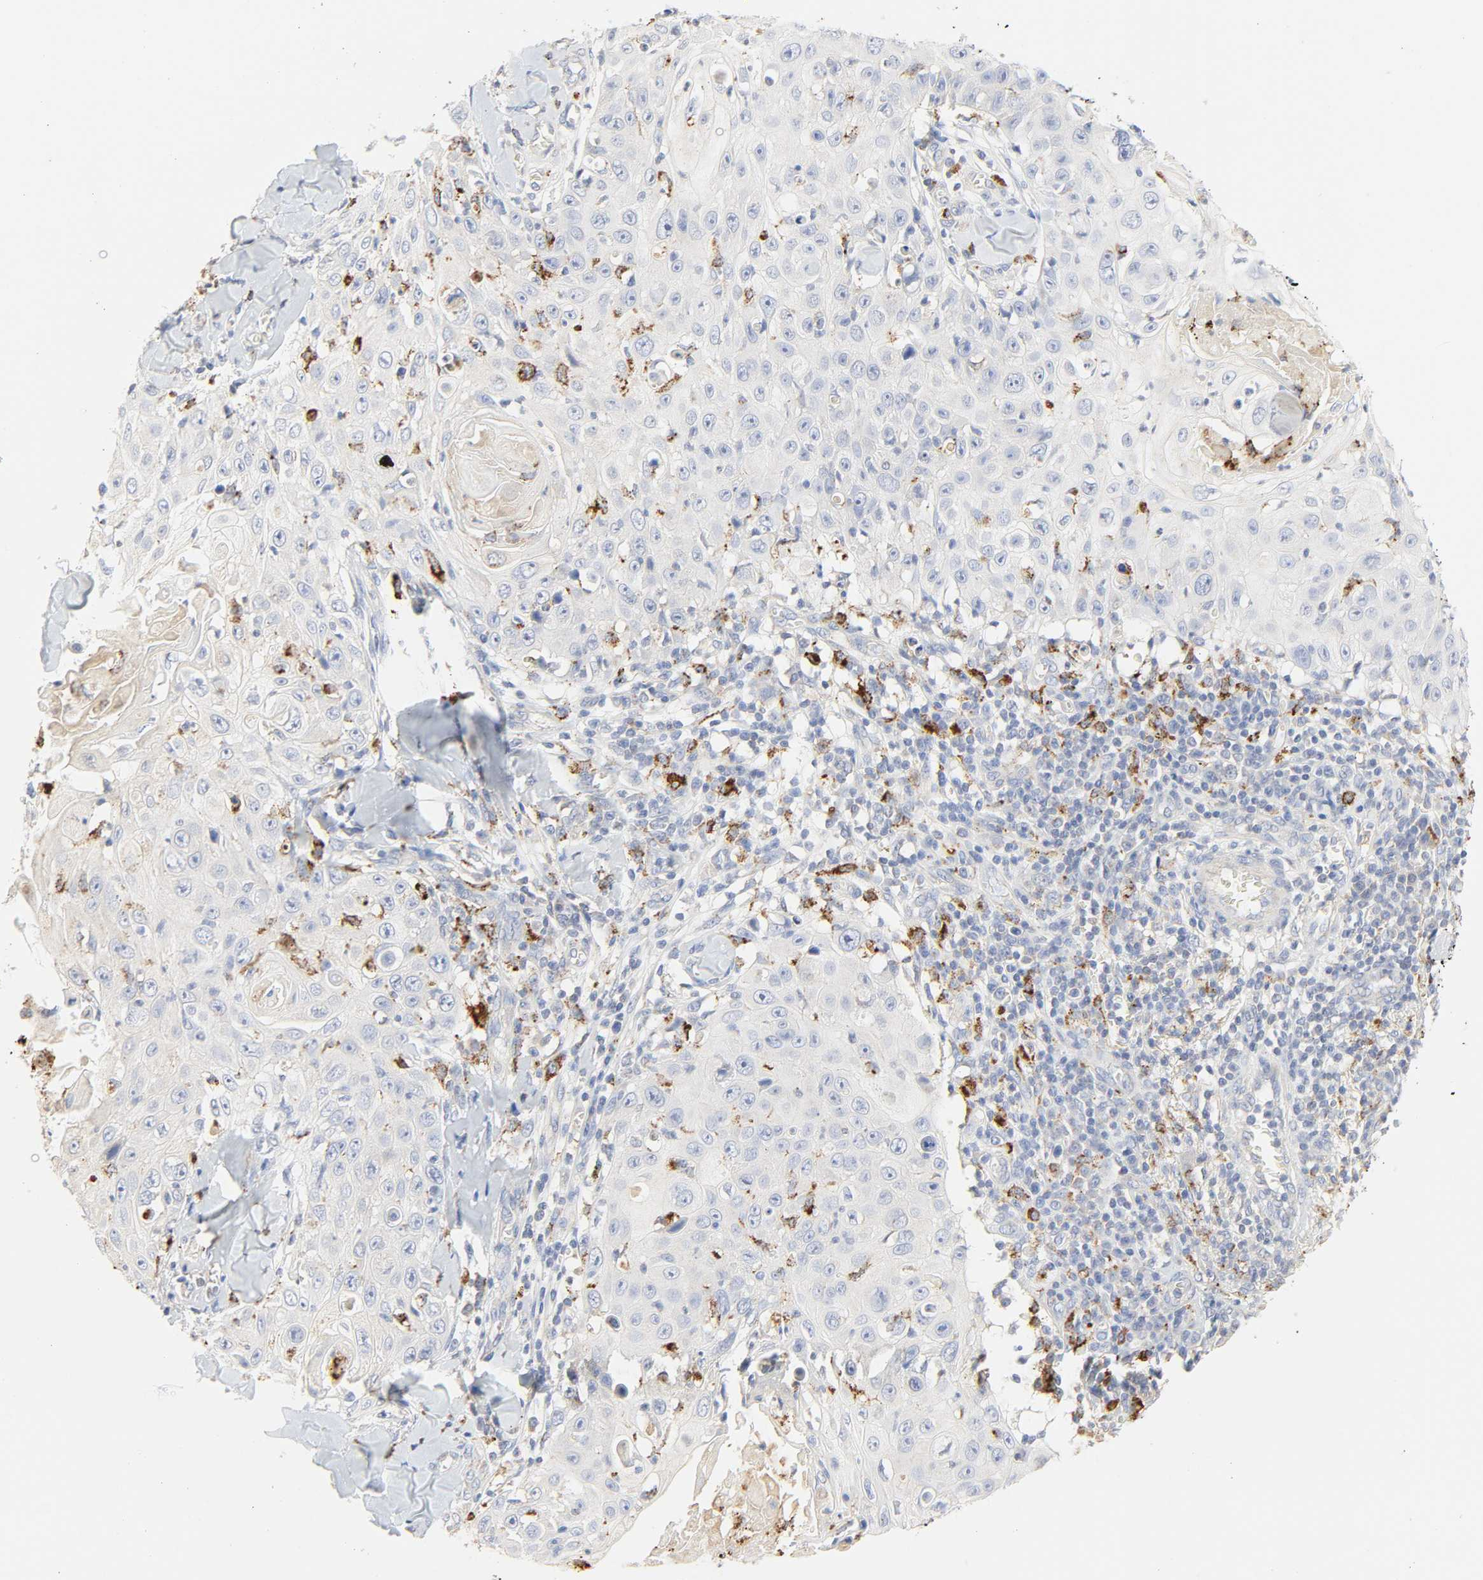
{"staining": {"intensity": "negative", "quantity": "none", "location": "none"}, "tissue": "skin cancer", "cell_type": "Tumor cells", "image_type": "cancer", "snomed": [{"axis": "morphology", "description": "Squamous cell carcinoma, NOS"}, {"axis": "topography", "description": "Skin"}], "caption": "A micrograph of human skin cancer is negative for staining in tumor cells.", "gene": "CAMK2A", "patient": {"sex": "male", "age": 86}}